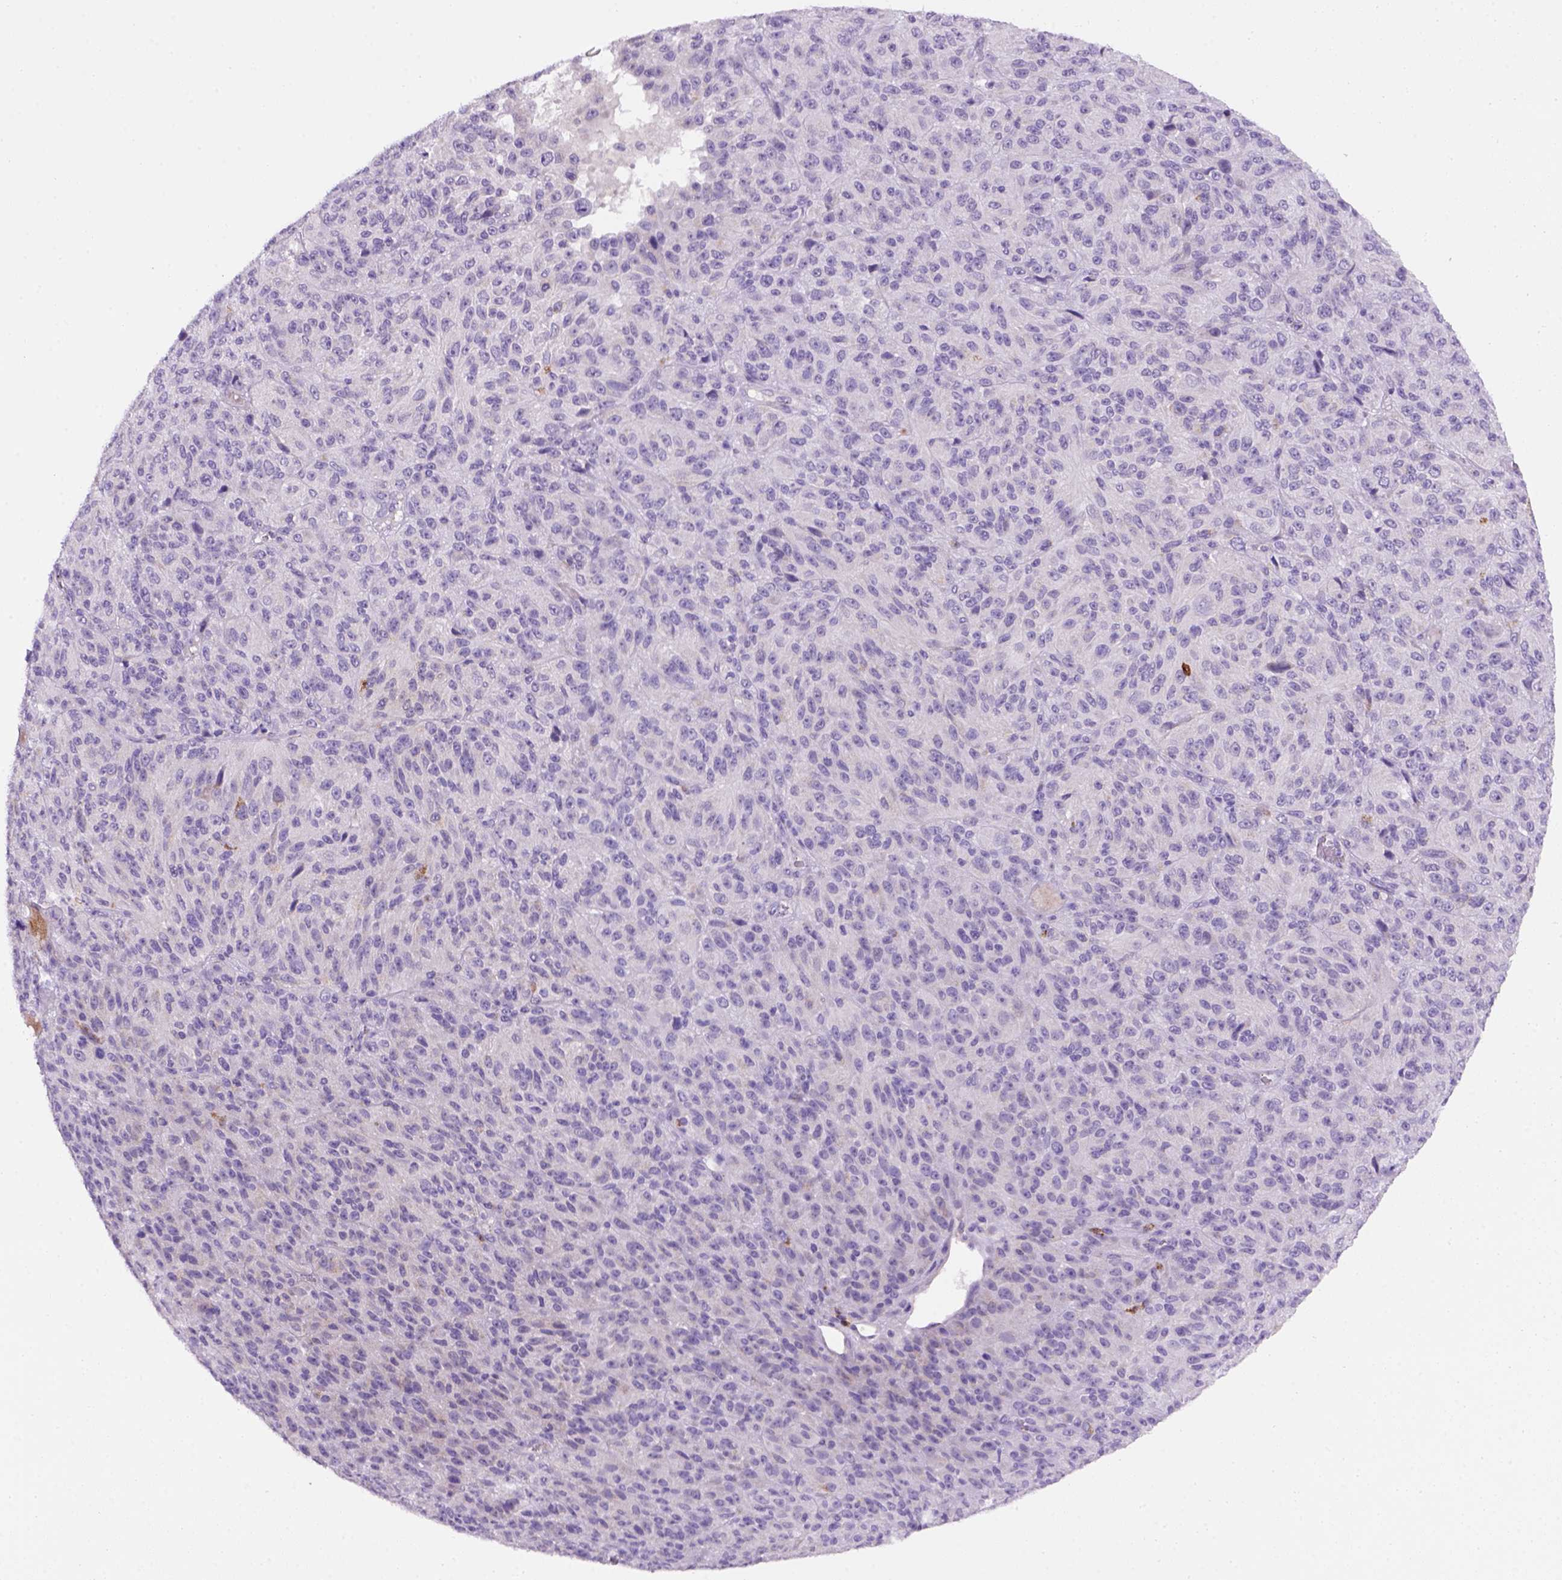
{"staining": {"intensity": "negative", "quantity": "none", "location": "none"}, "tissue": "melanoma", "cell_type": "Tumor cells", "image_type": "cancer", "snomed": [{"axis": "morphology", "description": "Malignant melanoma, Metastatic site"}, {"axis": "topography", "description": "Brain"}], "caption": "Histopathology image shows no significant protein staining in tumor cells of malignant melanoma (metastatic site).", "gene": "CD3E", "patient": {"sex": "female", "age": 56}}